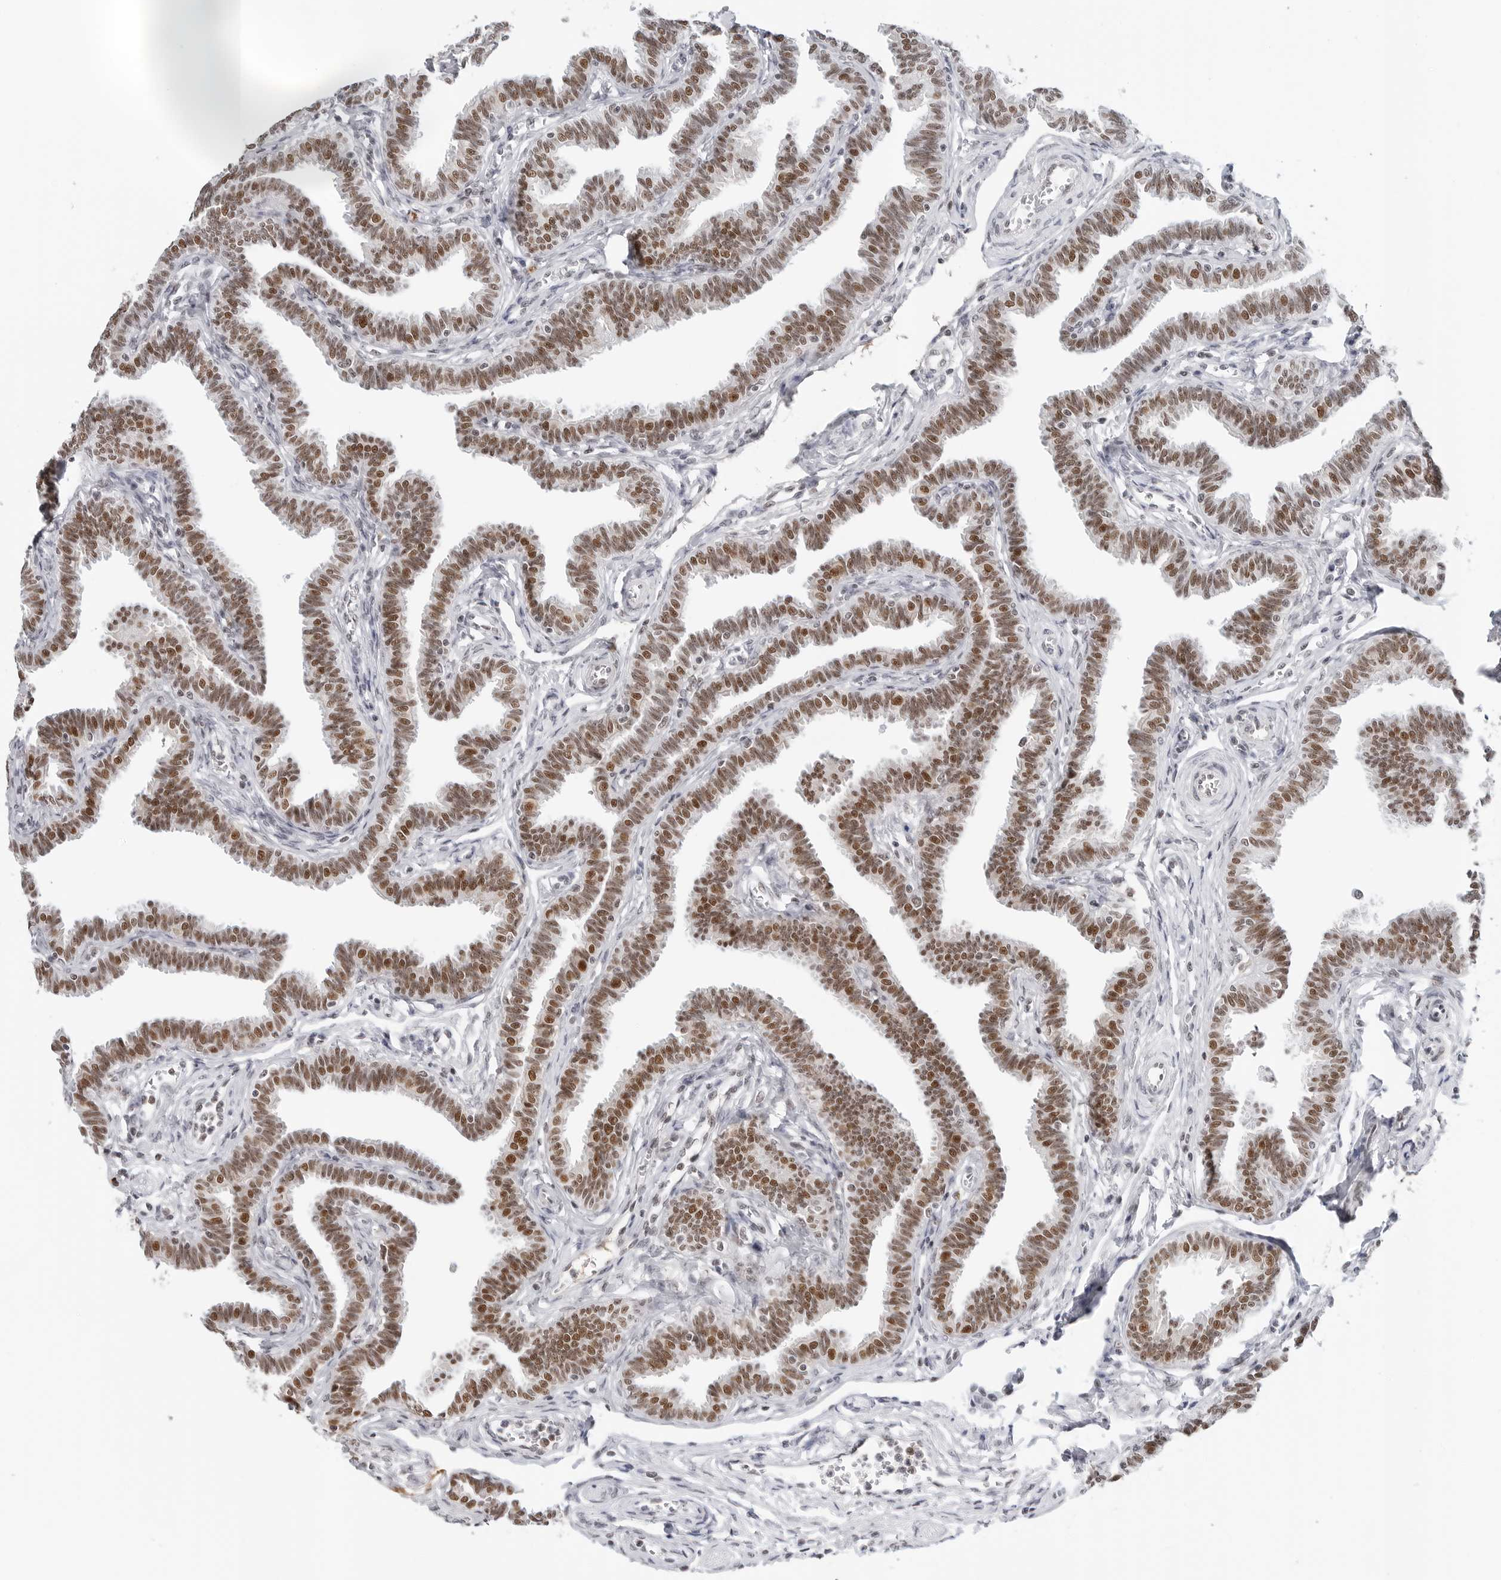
{"staining": {"intensity": "strong", "quantity": ">75%", "location": "nuclear"}, "tissue": "fallopian tube", "cell_type": "Glandular cells", "image_type": "normal", "snomed": [{"axis": "morphology", "description": "Normal tissue, NOS"}, {"axis": "topography", "description": "Fallopian tube"}, {"axis": "topography", "description": "Ovary"}], "caption": "Glandular cells display high levels of strong nuclear positivity in about >75% of cells in normal human fallopian tube.", "gene": "WRAP53", "patient": {"sex": "female", "age": 23}}